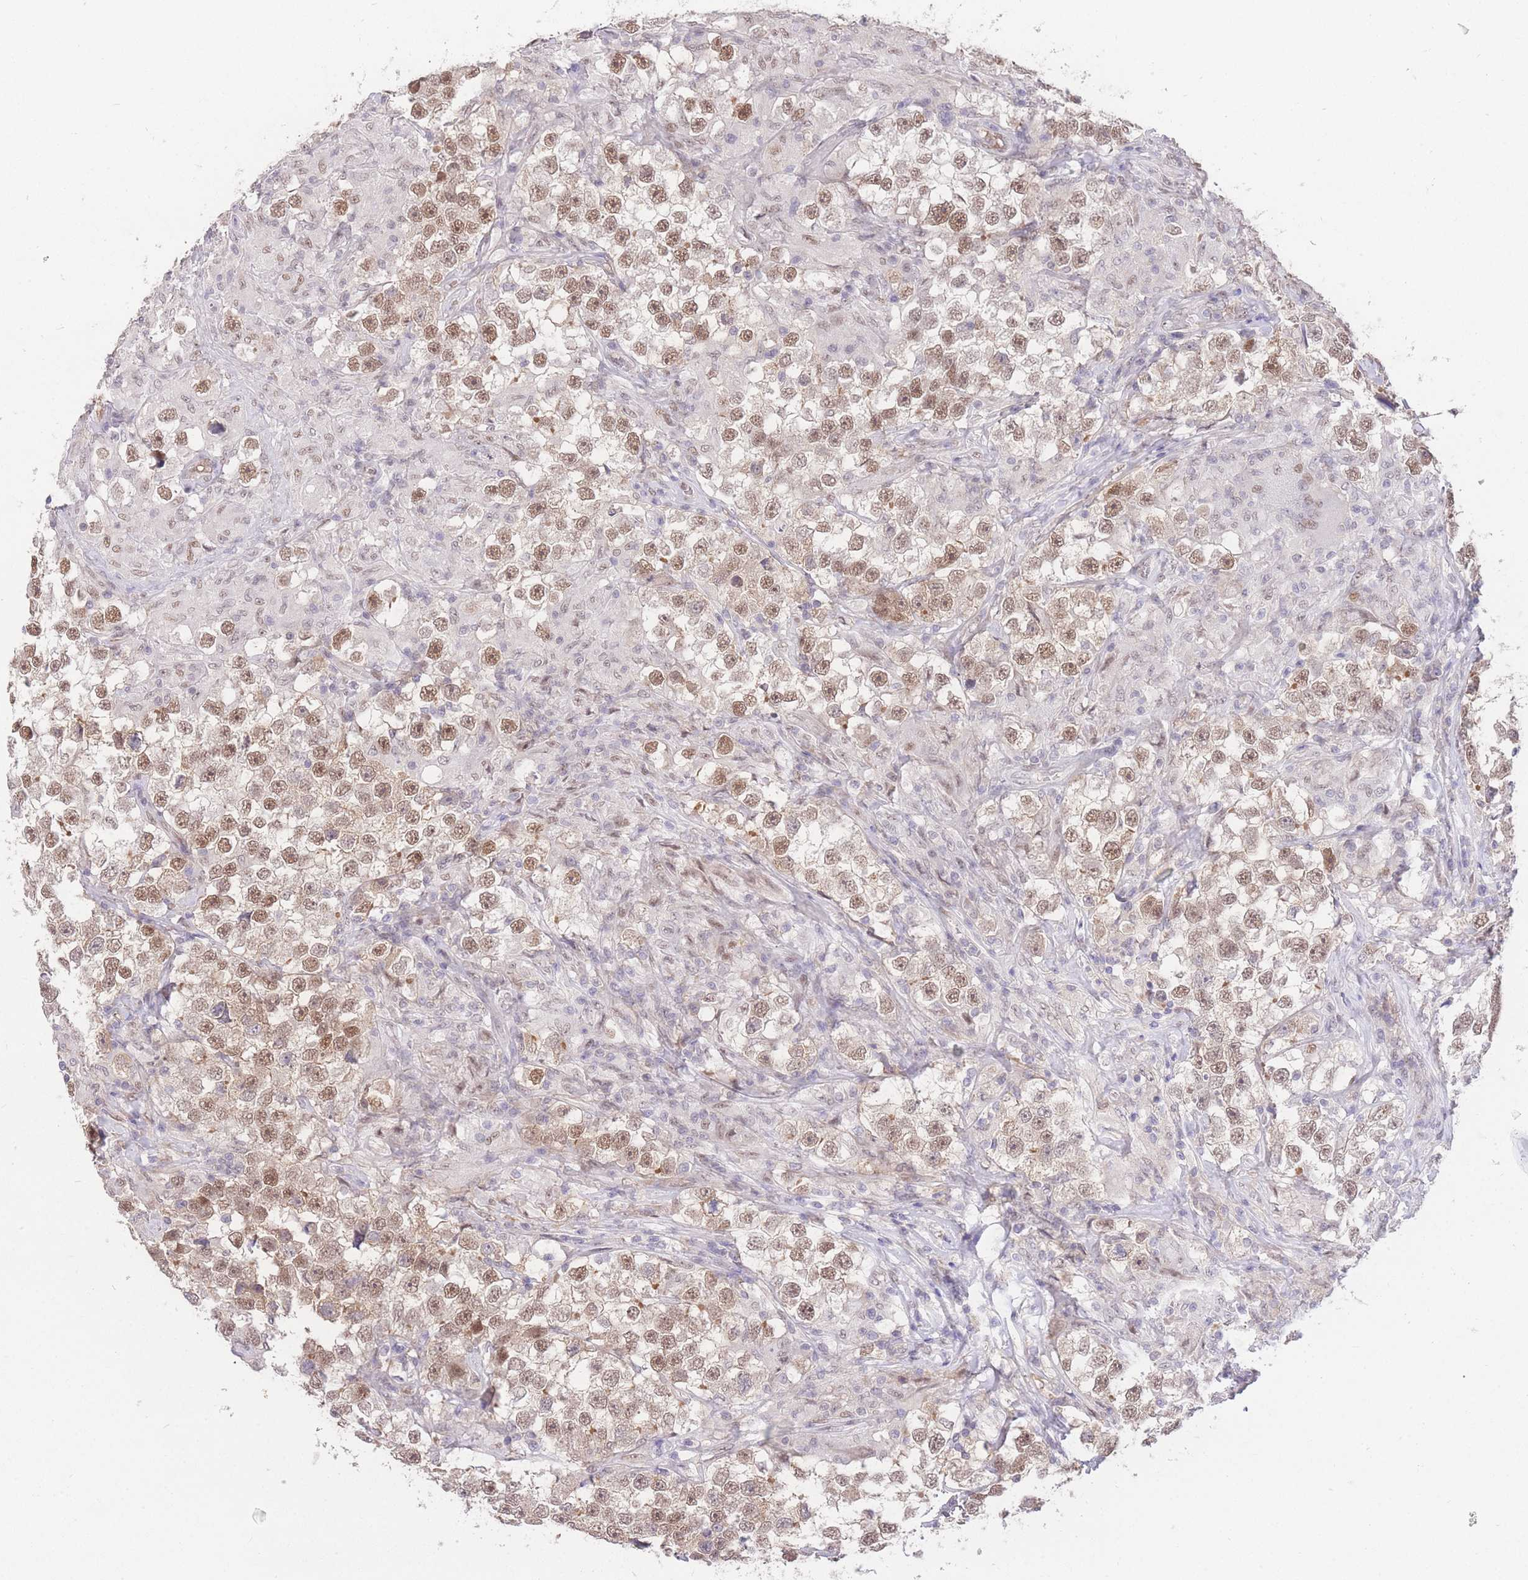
{"staining": {"intensity": "moderate", "quantity": ">75%", "location": "nuclear"}, "tissue": "testis cancer", "cell_type": "Tumor cells", "image_type": "cancer", "snomed": [{"axis": "morphology", "description": "Seminoma, NOS"}, {"axis": "topography", "description": "Testis"}], "caption": "IHC of testis cancer demonstrates medium levels of moderate nuclear staining in about >75% of tumor cells.", "gene": "UBXN7", "patient": {"sex": "male", "age": 46}}